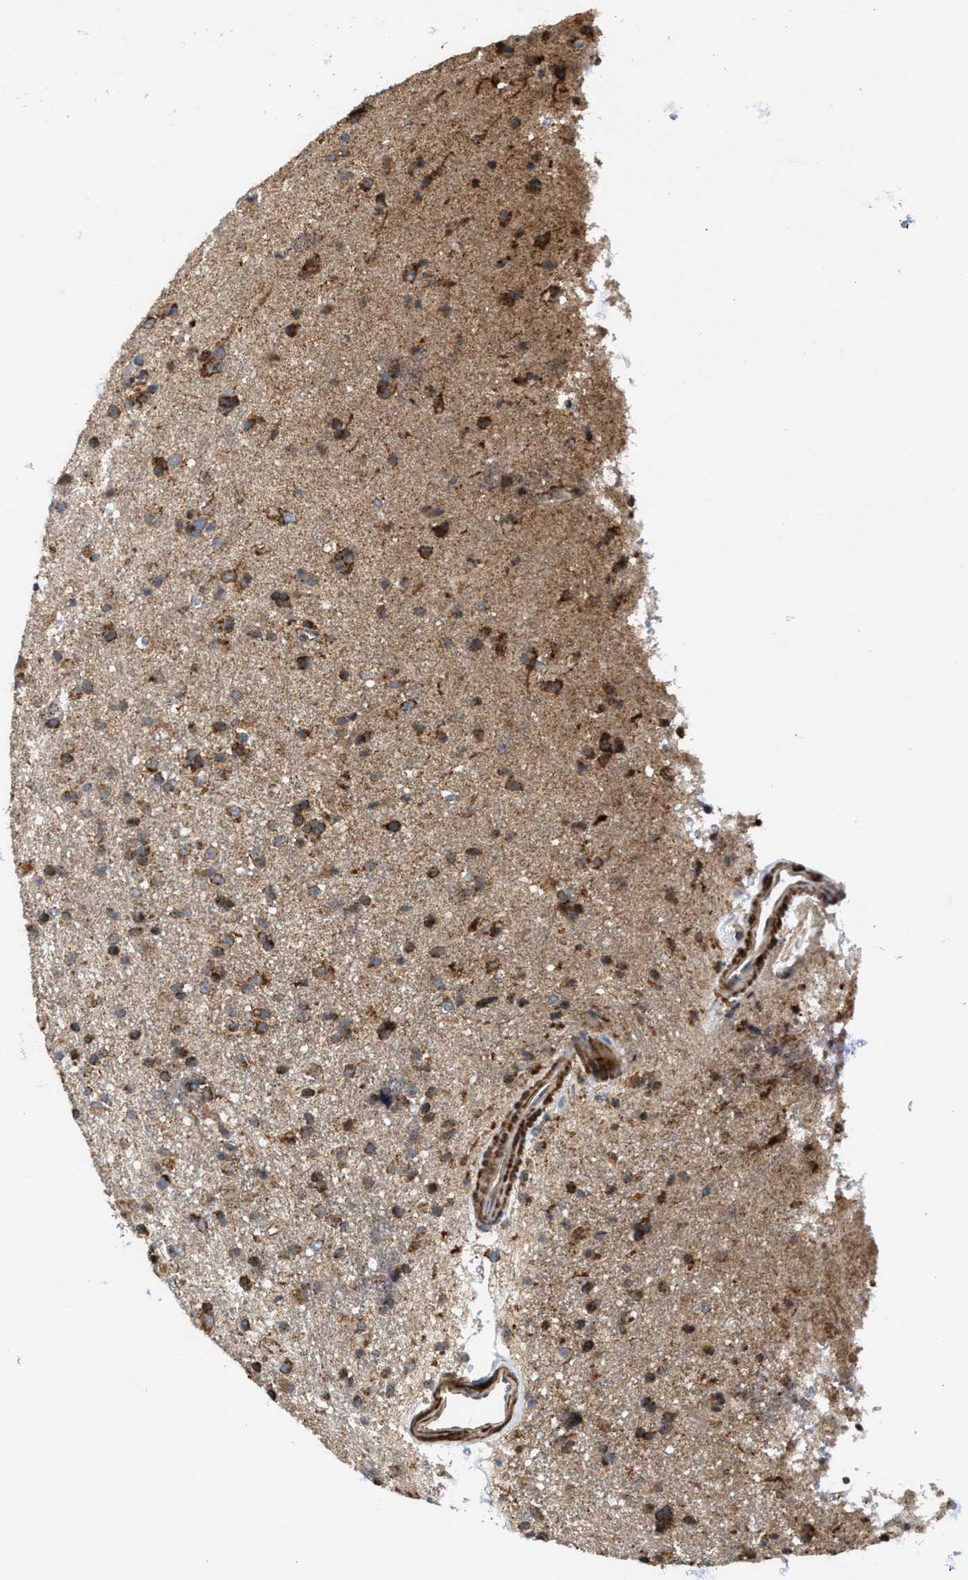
{"staining": {"intensity": "moderate", "quantity": ">75%", "location": "cytoplasmic/membranous"}, "tissue": "glioma", "cell_type": "Tumor cells", "image_type": "cancer", "snomed": [{"axis": "morphology", "description": "Glioma, malignant, Low grade"}, {"axis": "topography", "description": "Brain"}], "caption": "High-power microscopy captured an IHC histopathology image of malignant glioma (low-grade), revealing moderate cytoplasmic/membranous expression in approximately >75% of tumor cells. The protein is shown in brown color, while the nuclei are stained blue.", "gene": "TACO1", "patient": {"sex": "male", "age": 65}}